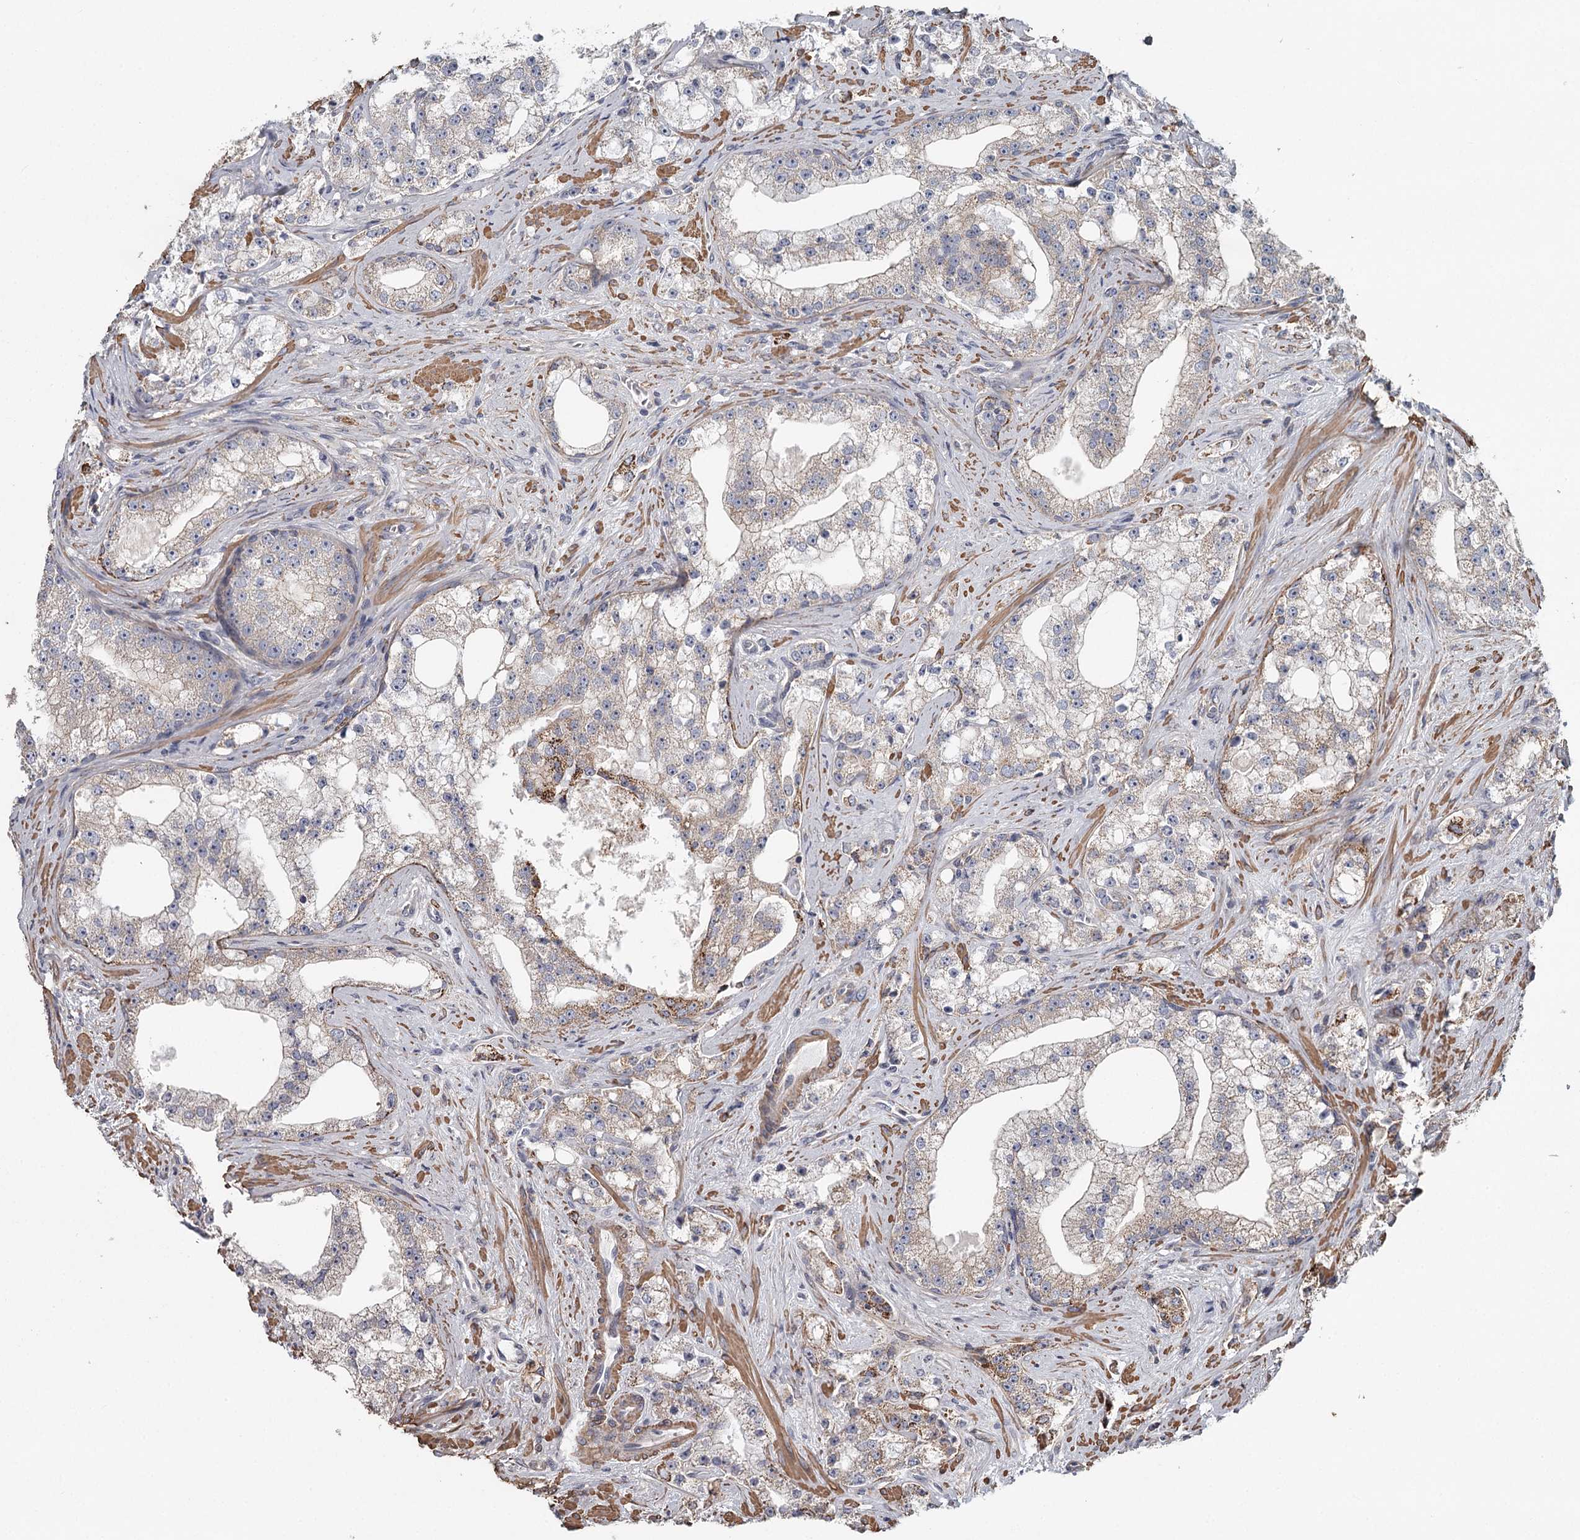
{"staining": {"intensity": "weak", "quantity": "<25%", "location": "cytoplasmic/membranous"}, "tissue": "prostate cancer", "cell_type": "Tumor cells", "image_type": "cancer", "snomed": [{"axis": "morphology", "description": "Adenocarcinoma, High grade"}, {"axis": "topography", "description": "Prostate"}], "caption": "Tumor cells show no significant staining in prostate adenocarcinoma (high-grade).", "gene": "DHRS9", "patient": {"sex": "male", "age": 64}}